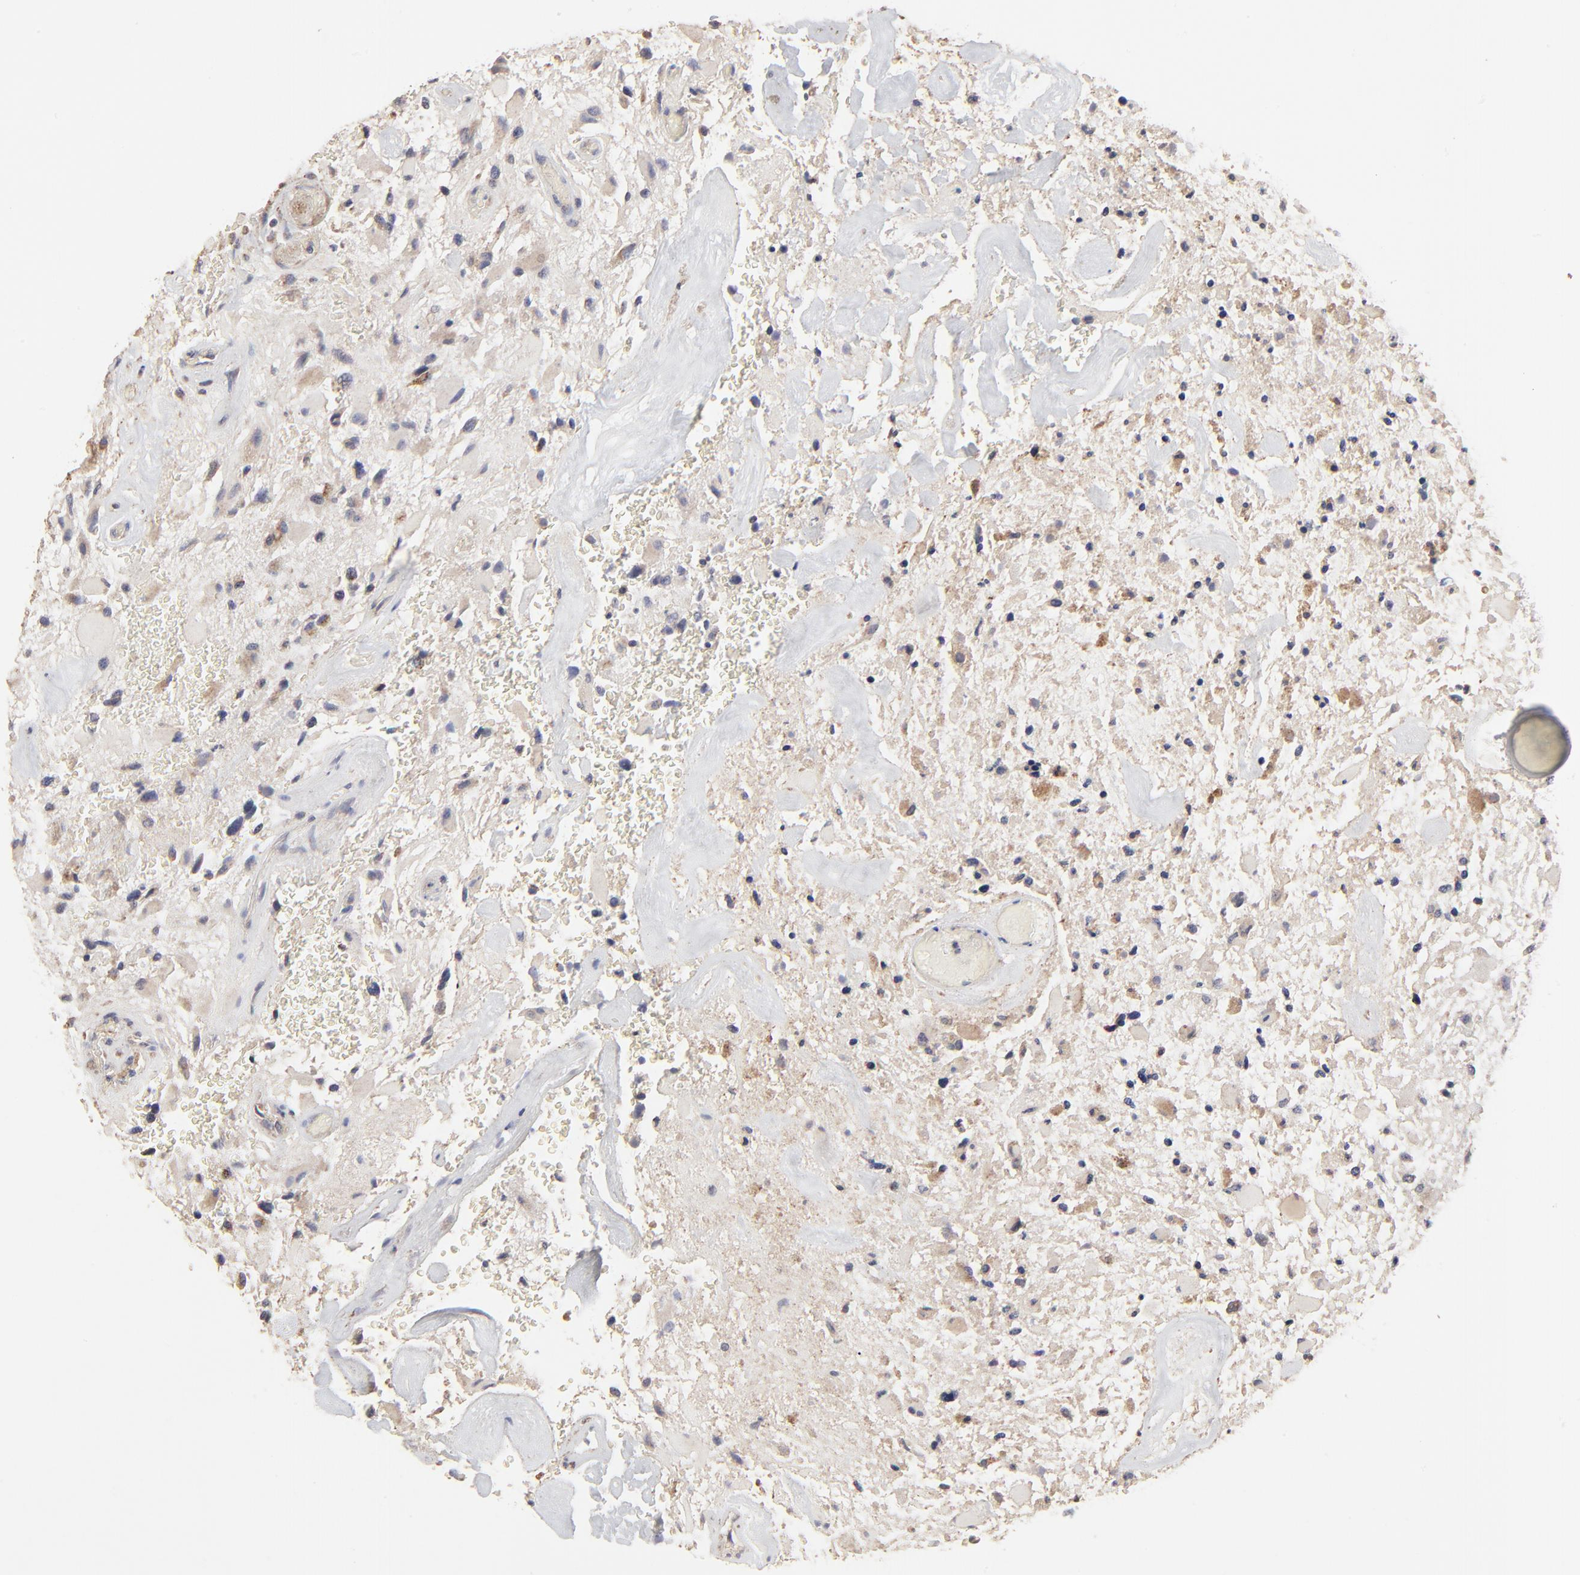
{"staining": {"intensity": "weak", "quantity": "<25%", "location": "cytoplasmic/membranous"}, "tissue": "glioma", "cell_type": "Tumor cells", "image_type": "cancer", "snomed": [{"axis": "morphology", "description": "Glioma, malignant, High grade"}, {"axis": "topography", "description": "Brain"}], "caption": "IHC of human glioma reveals no expression in tumor cells.", "gene": "ELP2", "patient": {"sex": "female", "age": 60}}